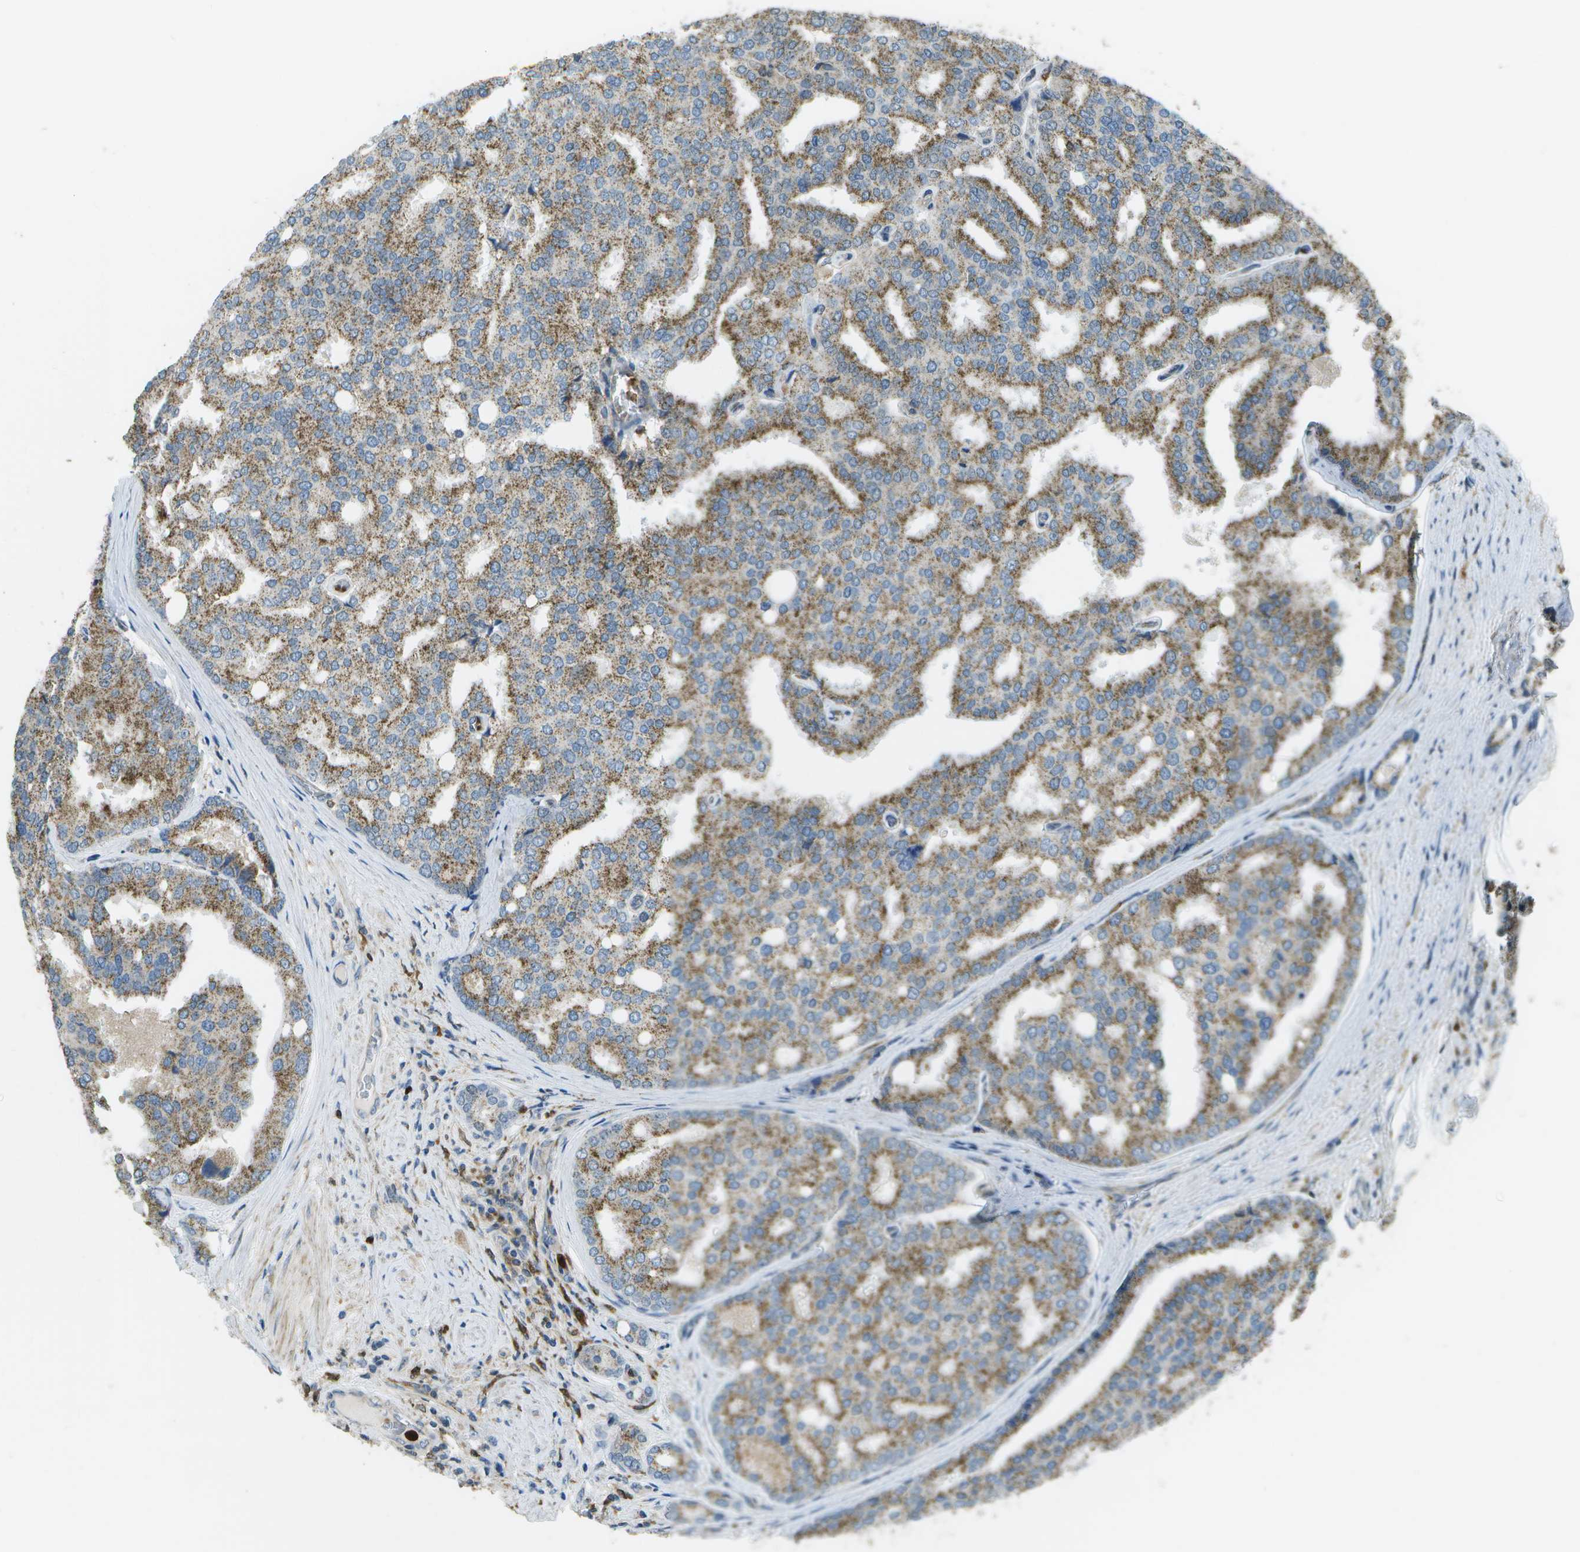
{"staining": {"intensity": "moderate", "quantity": ">75%", "location": "cytoplasmic/membranous"}, "tissue": "prostate cancer", "cell_type": "Tumor cells", "image_type": "cancer", "snomed": [{"axis": "morphology", "description": "Adenocarcinoma, High grade"}, {"axis": "topography", "description": "Prostate"}], "caption": "Immunohistochemistry (IHC) (DAB) staining of prostate adenocarcinoma (high-grade) displays moderate cytoplasmic/membranous protein staining in about >75% of tumor cells.", "gene": "CACHD1", "patient": {"sex": "male", "age": 50}}